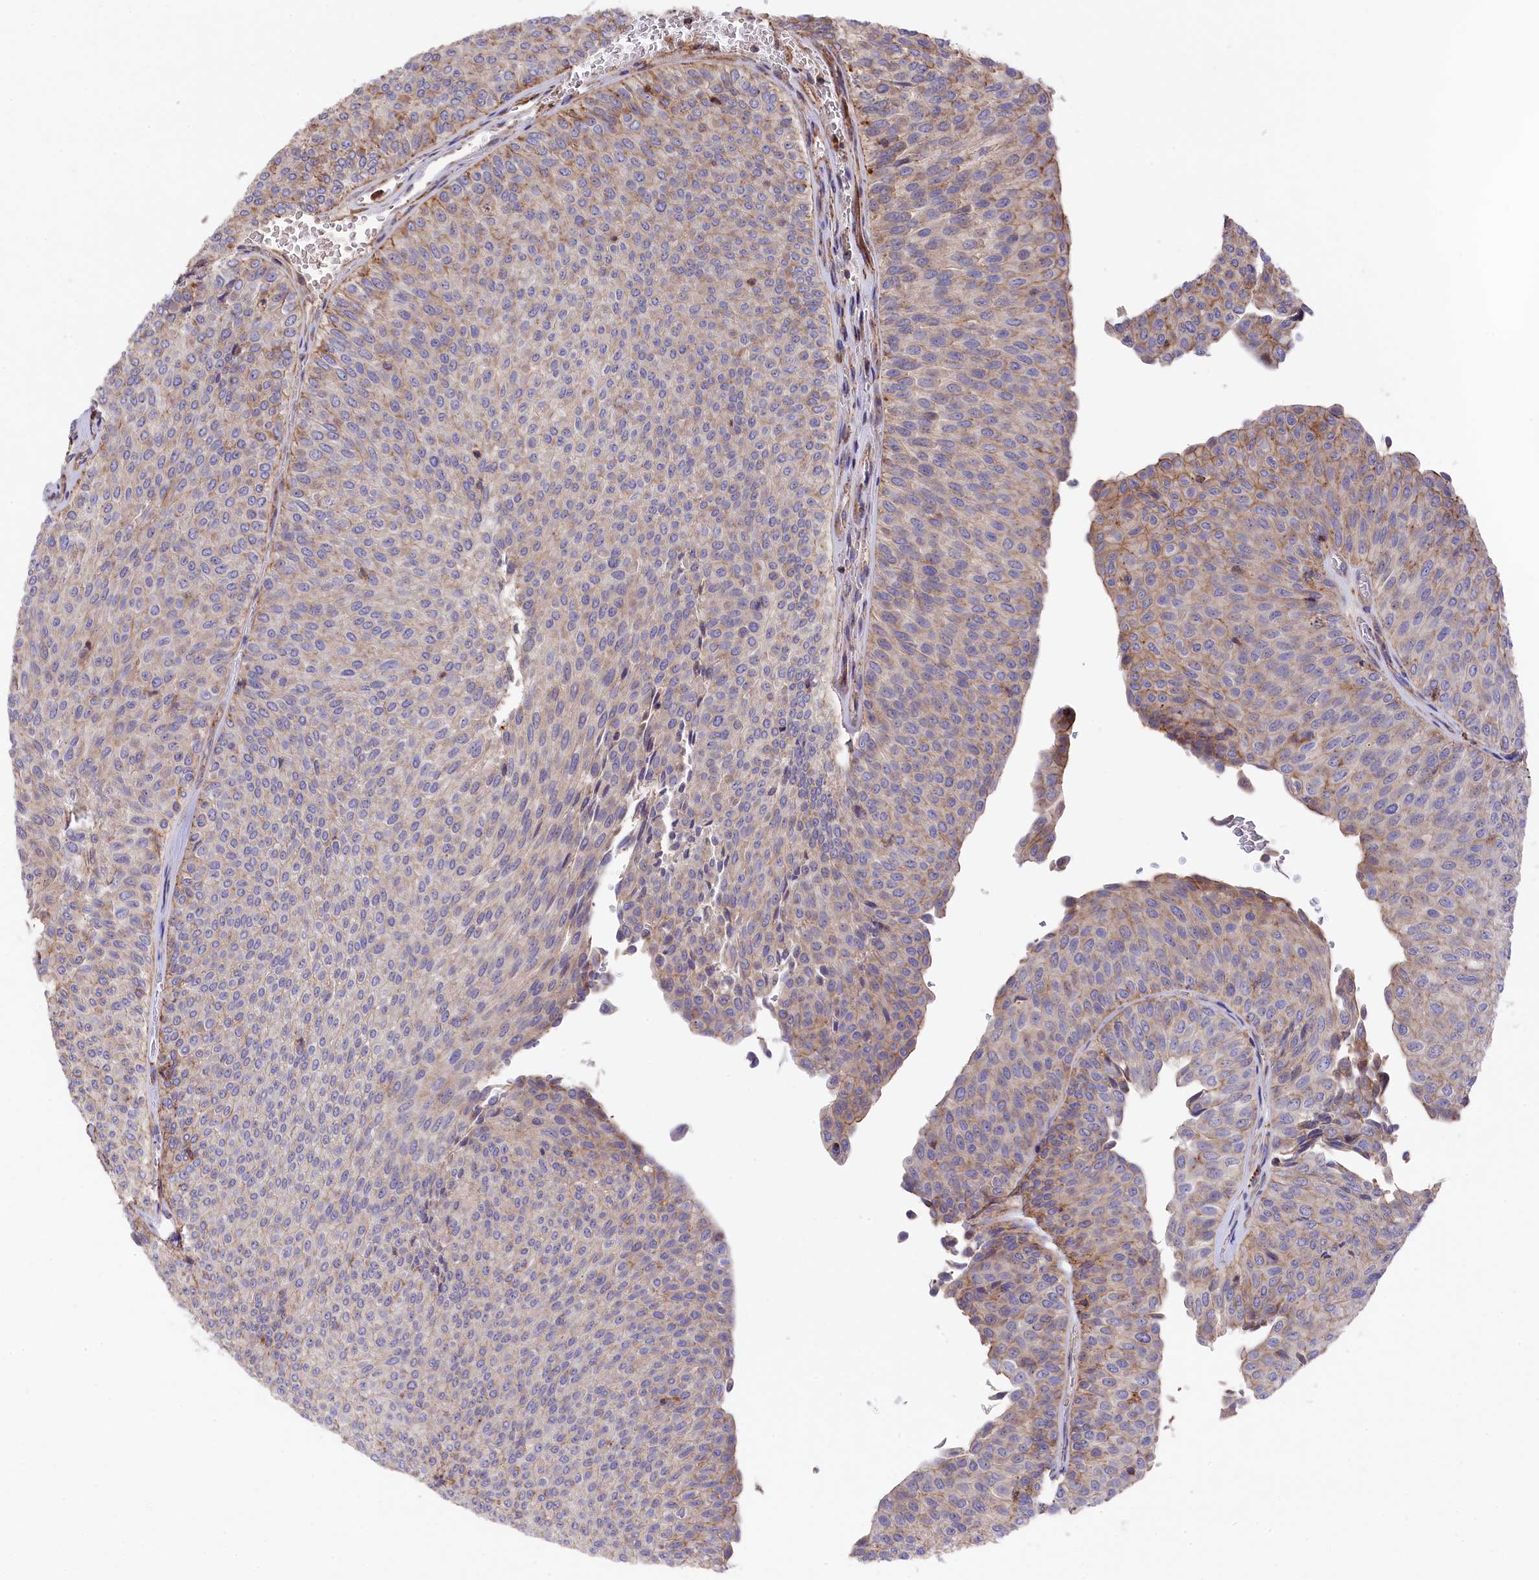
{"staining": {"intensity": "weak", "quantity": "<25%", "location": "cytoplasmic/membranous"}, "tissue": "urothelial cancer", "cell_type": "Tumor cells", "image_type": "cancer", "snomed": [{"axis": "morphology", "description": "Urothelial carcinoma, Low grade"}, {"axis": "topography", "description": "Urinary bladder"}], "caption": "This is an immunohistochemistry (IHC) photomicrograph of human urothelial cancer. There is no staining in tumor cells.", "gene": "RAPSN", "patient": {"sex": "male", "age": 78}}